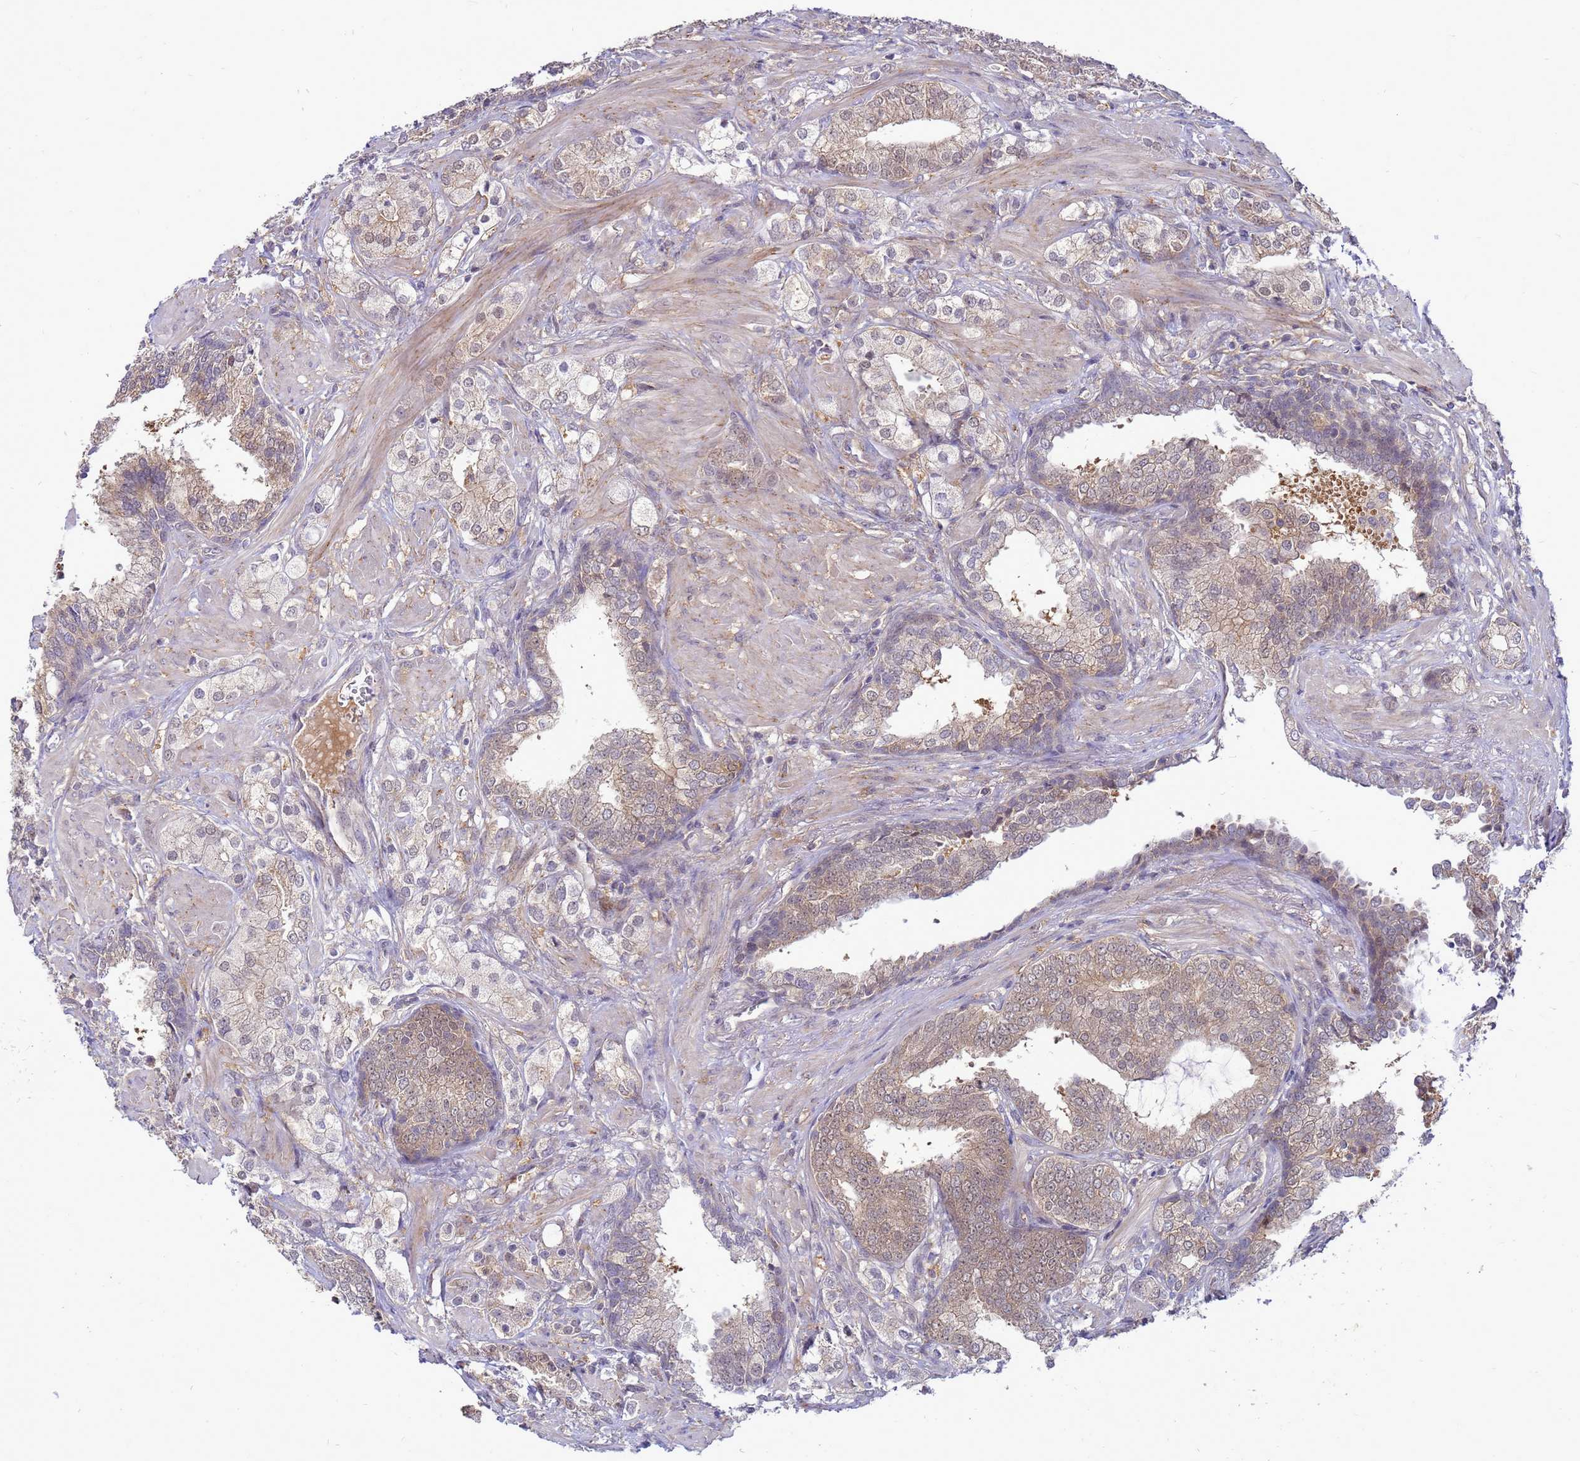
{"staining": {"intensity": "weak", "quantity": "<25%", "location": "cytoplasmic/membranous"}, "tissue": "prostate cancer", "cell_type": "Tumor cells", "image_type": "cancer", "snomed": [{"axis": "morphology", "description": "Adenocarcinoma, High grade"}, {"axis": "topography", "description": "Prostate"}], "caption": "Human high-grade adenocarcinoma (prostate) stained for a protein using immunohistochemistry displays no expression in tumor cells.", "gene": "ENOPH1", "patient": {"sex": "male", "age": 50}}